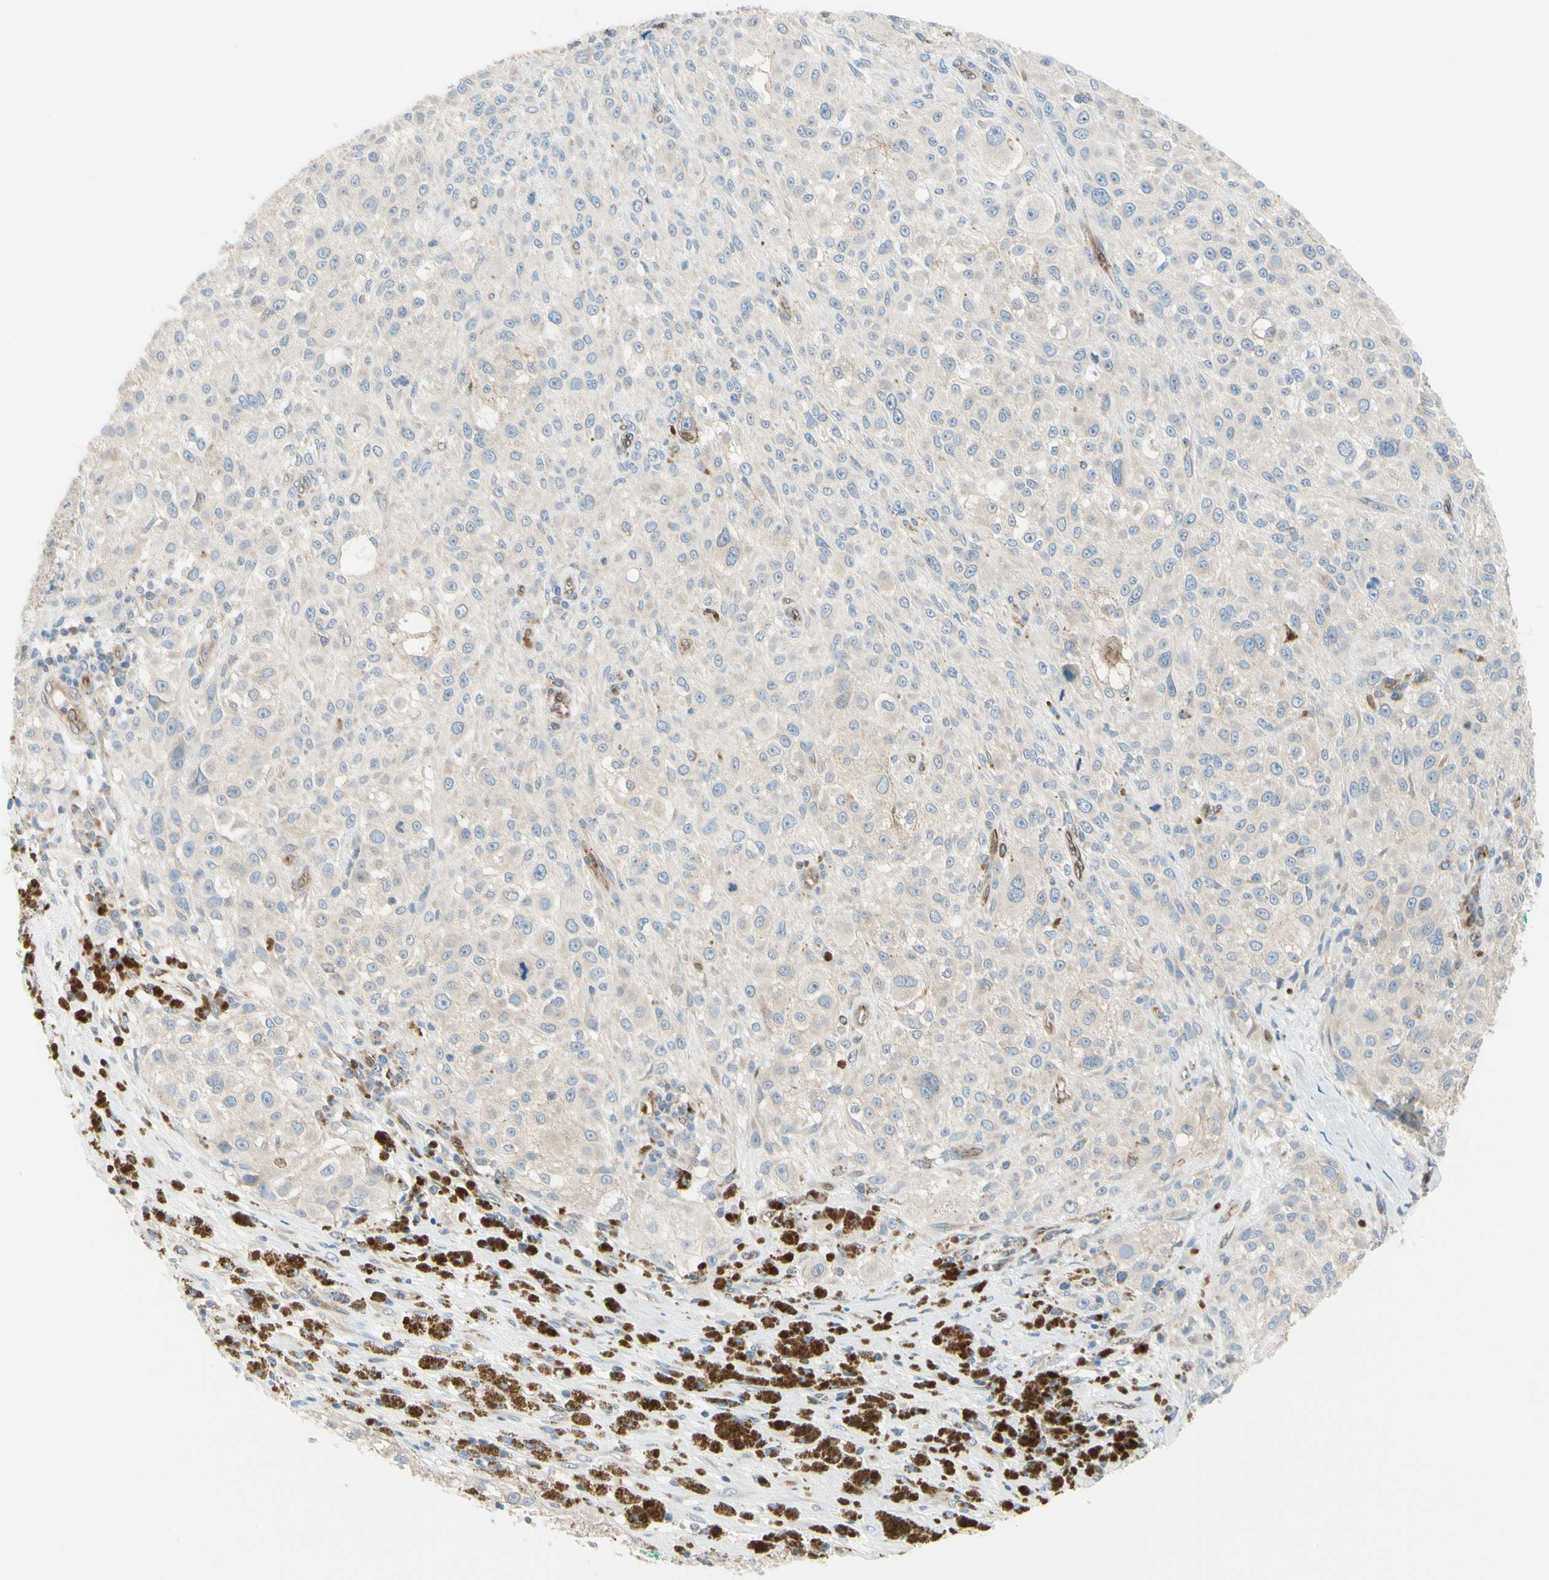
{"staining": {"intensity": "weak", "quantity": ">75%", "location": "cytoplasmic/membranous"}, "tissue": "melanoma", "cell_type": "Tumor cells", "image_type": "cancer", "snomed": [{"axis": "morphology", "description": "Necrosis, NOS"}, {"axis": "morphology", "description": "Malignant melanoma, NOS"}, {"axis": "topography", "description": "Skin"}], "caption": "Immunohistochemistry (IHC) of melanoma shows low levels of weak cytoplasmic/membranous expression in approximately >75% of tumor cells.", "gene": "TRAF2", "patient": {"sex": "female", "age": 87}}